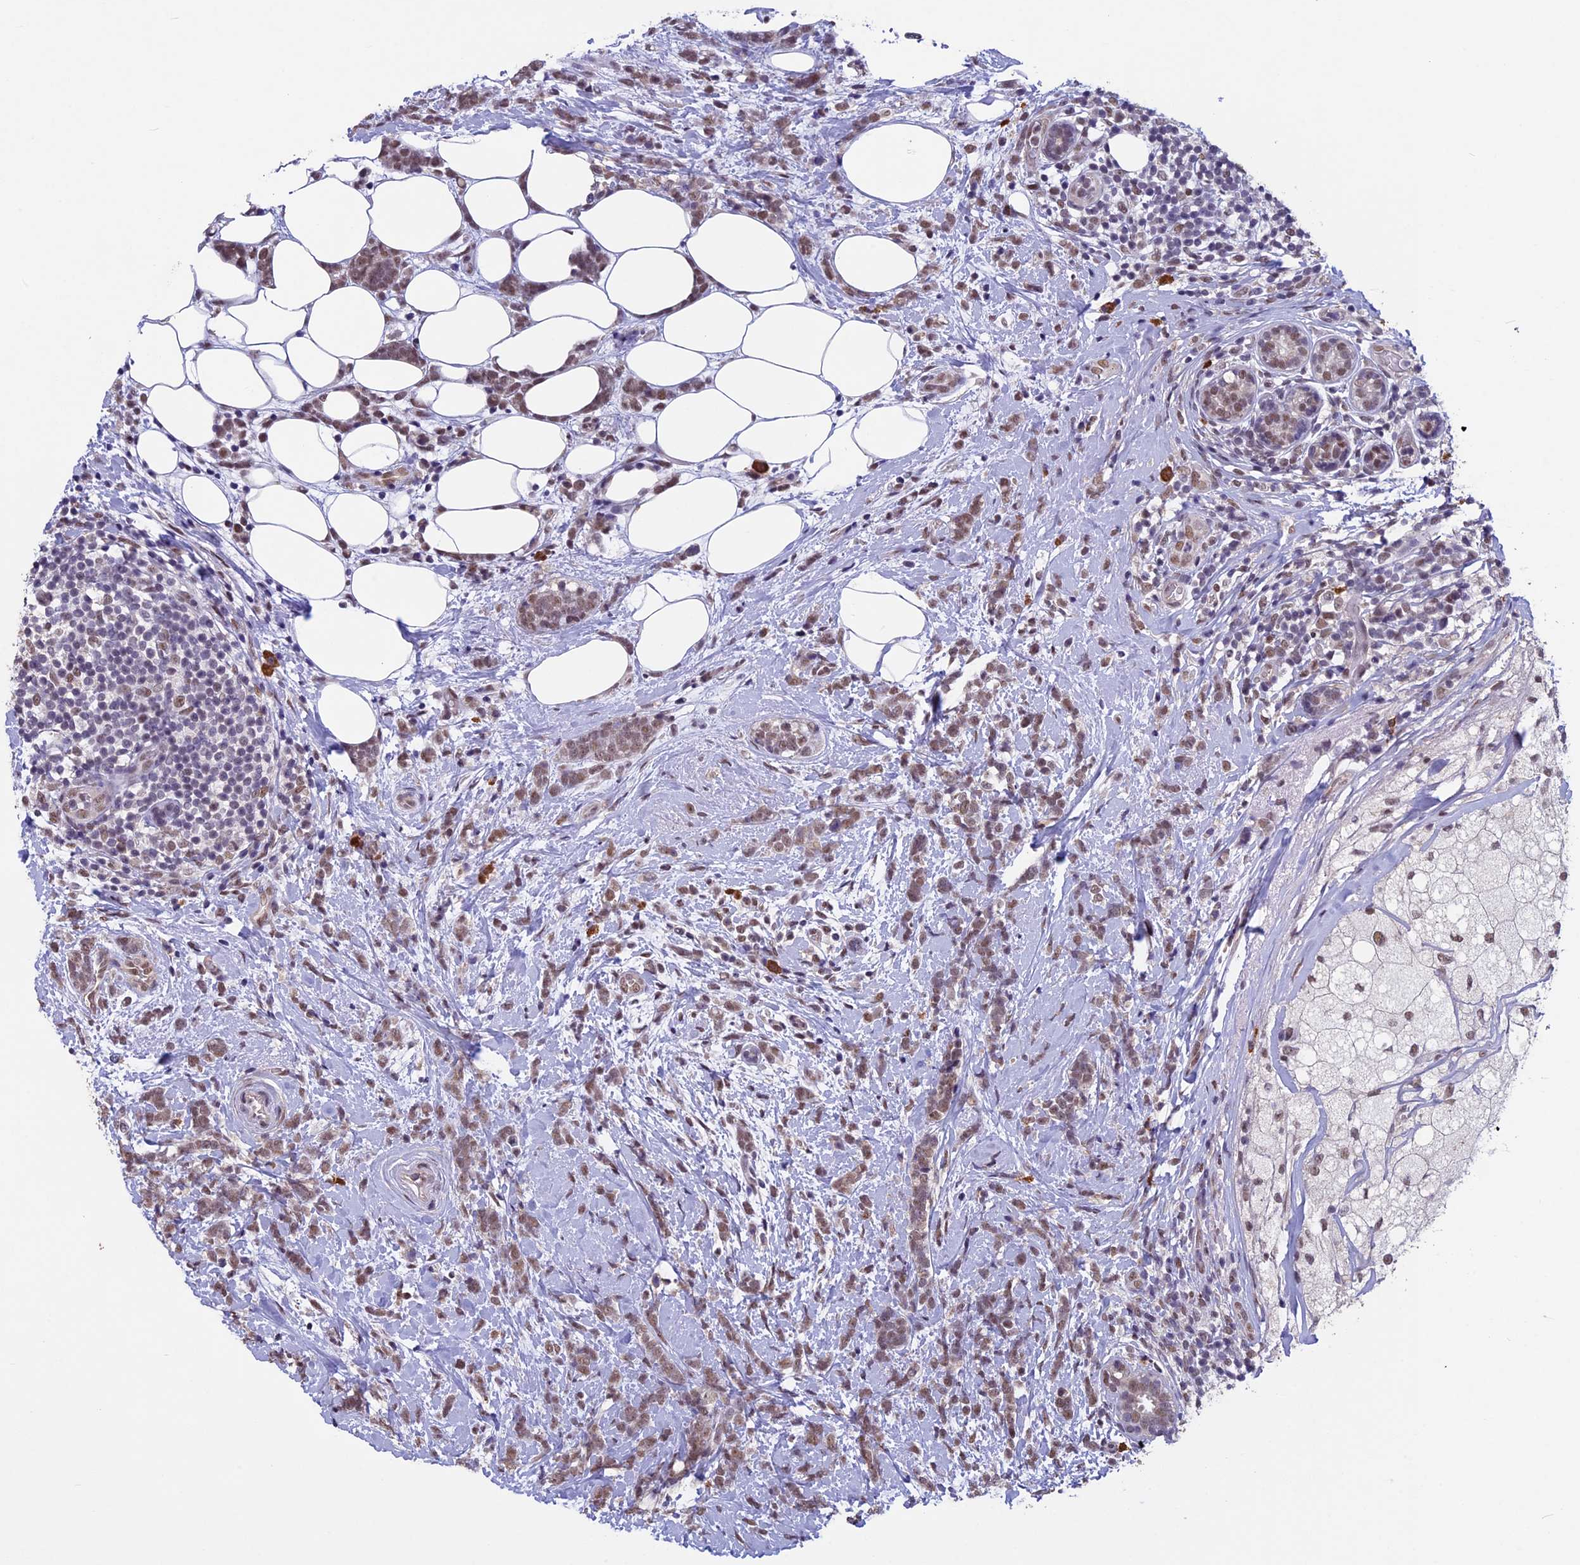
{"staining": {"intensity": "moderate", "quantity": ">75%", "location": "nuclear"}, "tissue": "breast cancer", "cell_type": "Tumor cells", "image_type": "cancer", "snomed": [{"axis": "morphology", "description": "Lobular carcinoma"}, {"axis": "topography", "description": "Breast"}], "caption": "The photomicrograph displays staining of breast cancer, revealing moderate nuclear protein positivity (brown color) within tumor cells.", "gene": "RNF40", "patient": {"sex": "female", "age": 58}}